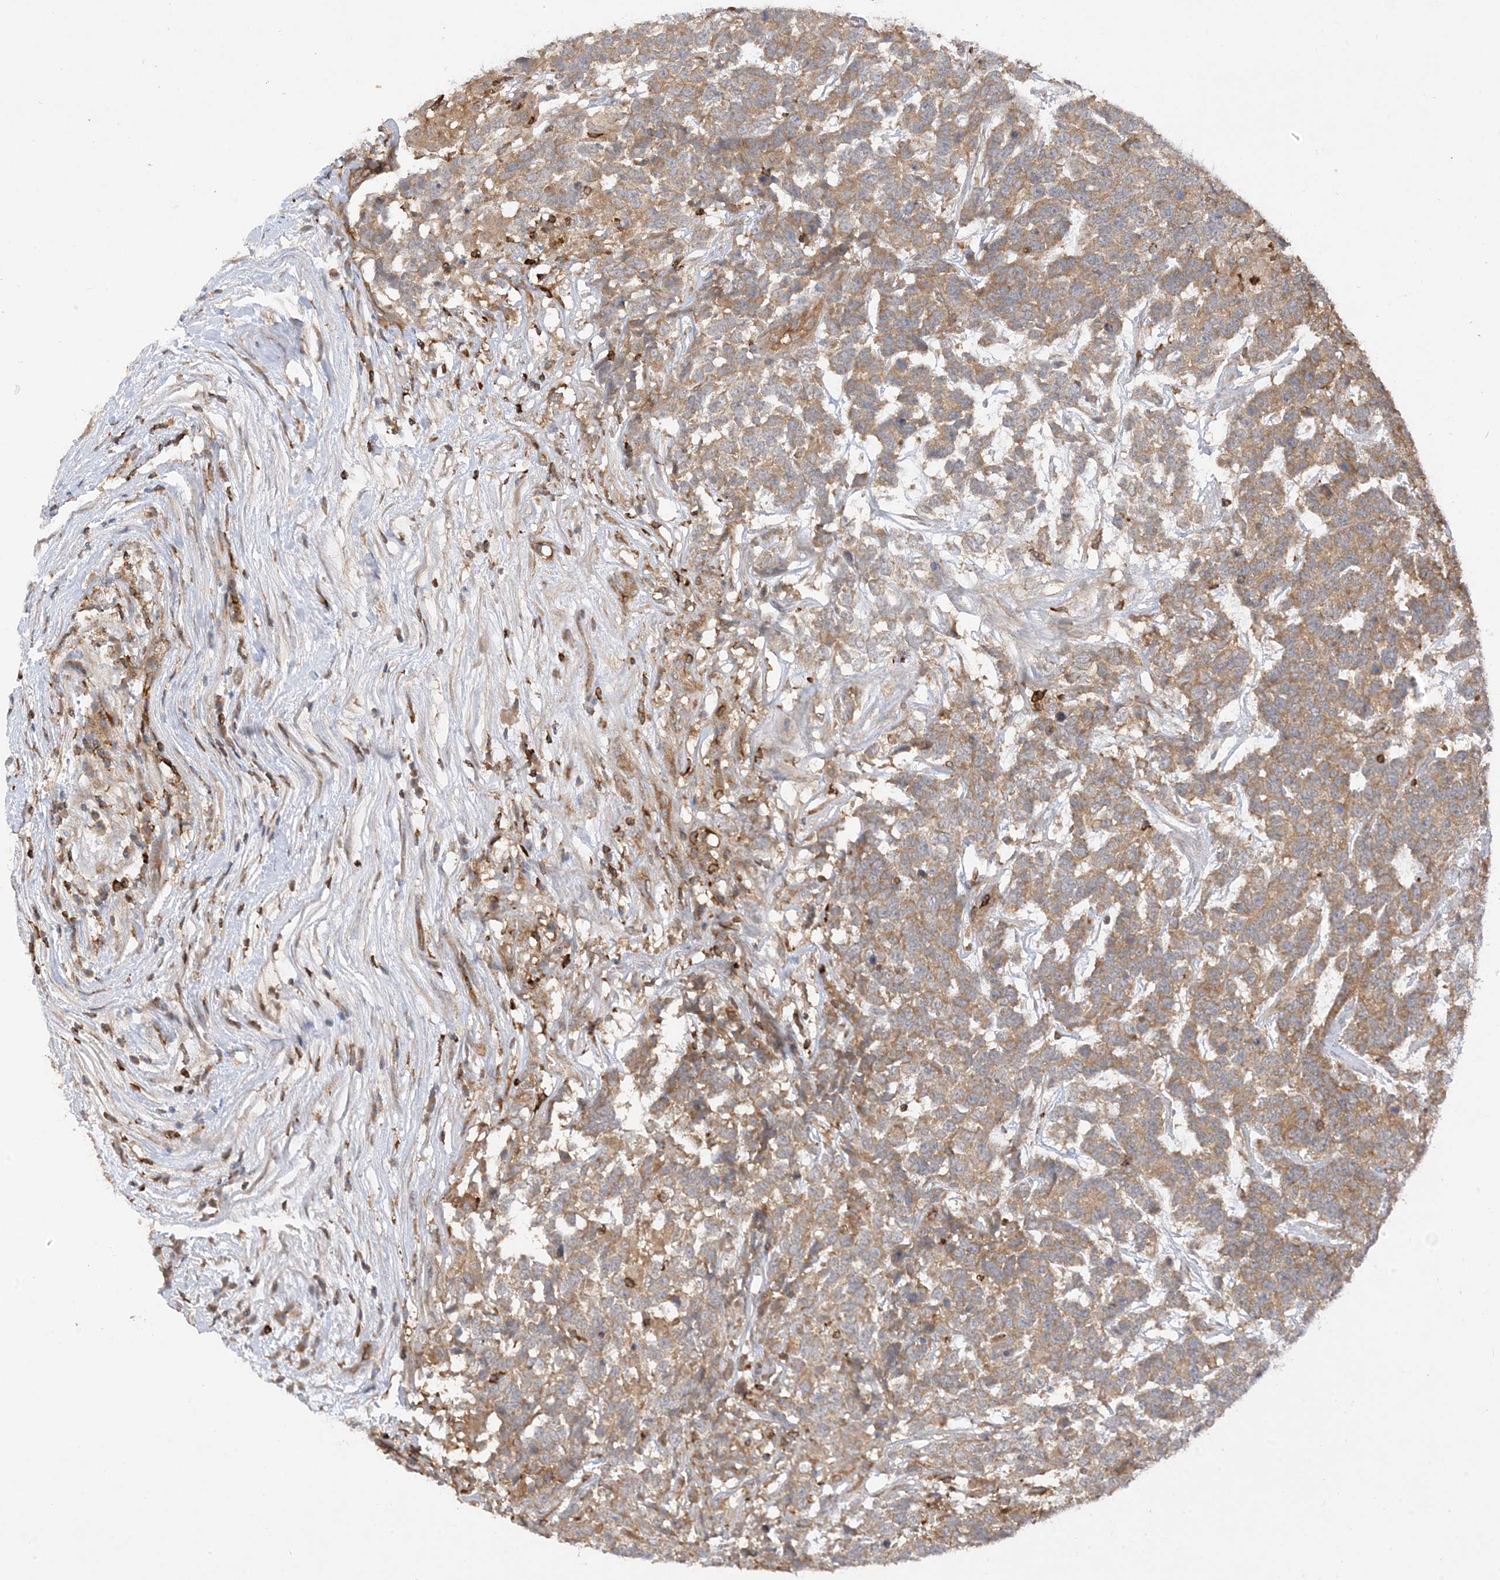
{"staining": {"intensity": "moderate", "quantity": ">75%", "location": "cytoplasmic/membranous"}, "tissue": "testis cancer", "cell_type": "Tumor cells", "image_type": "cancer", "snomed": [{"axis": "morphology", "description": "Carcinoma, Embryonal, NOS"}, {"axis": "topography", "description": "Testis"}], "caption": "Testis embryonal carcinoma tissue shows moderate cytoplasmic/membranous staining in about >75% of tumor cells", "gene": "PHACTR2", "patient": {"sex": "male", "age": 26}}